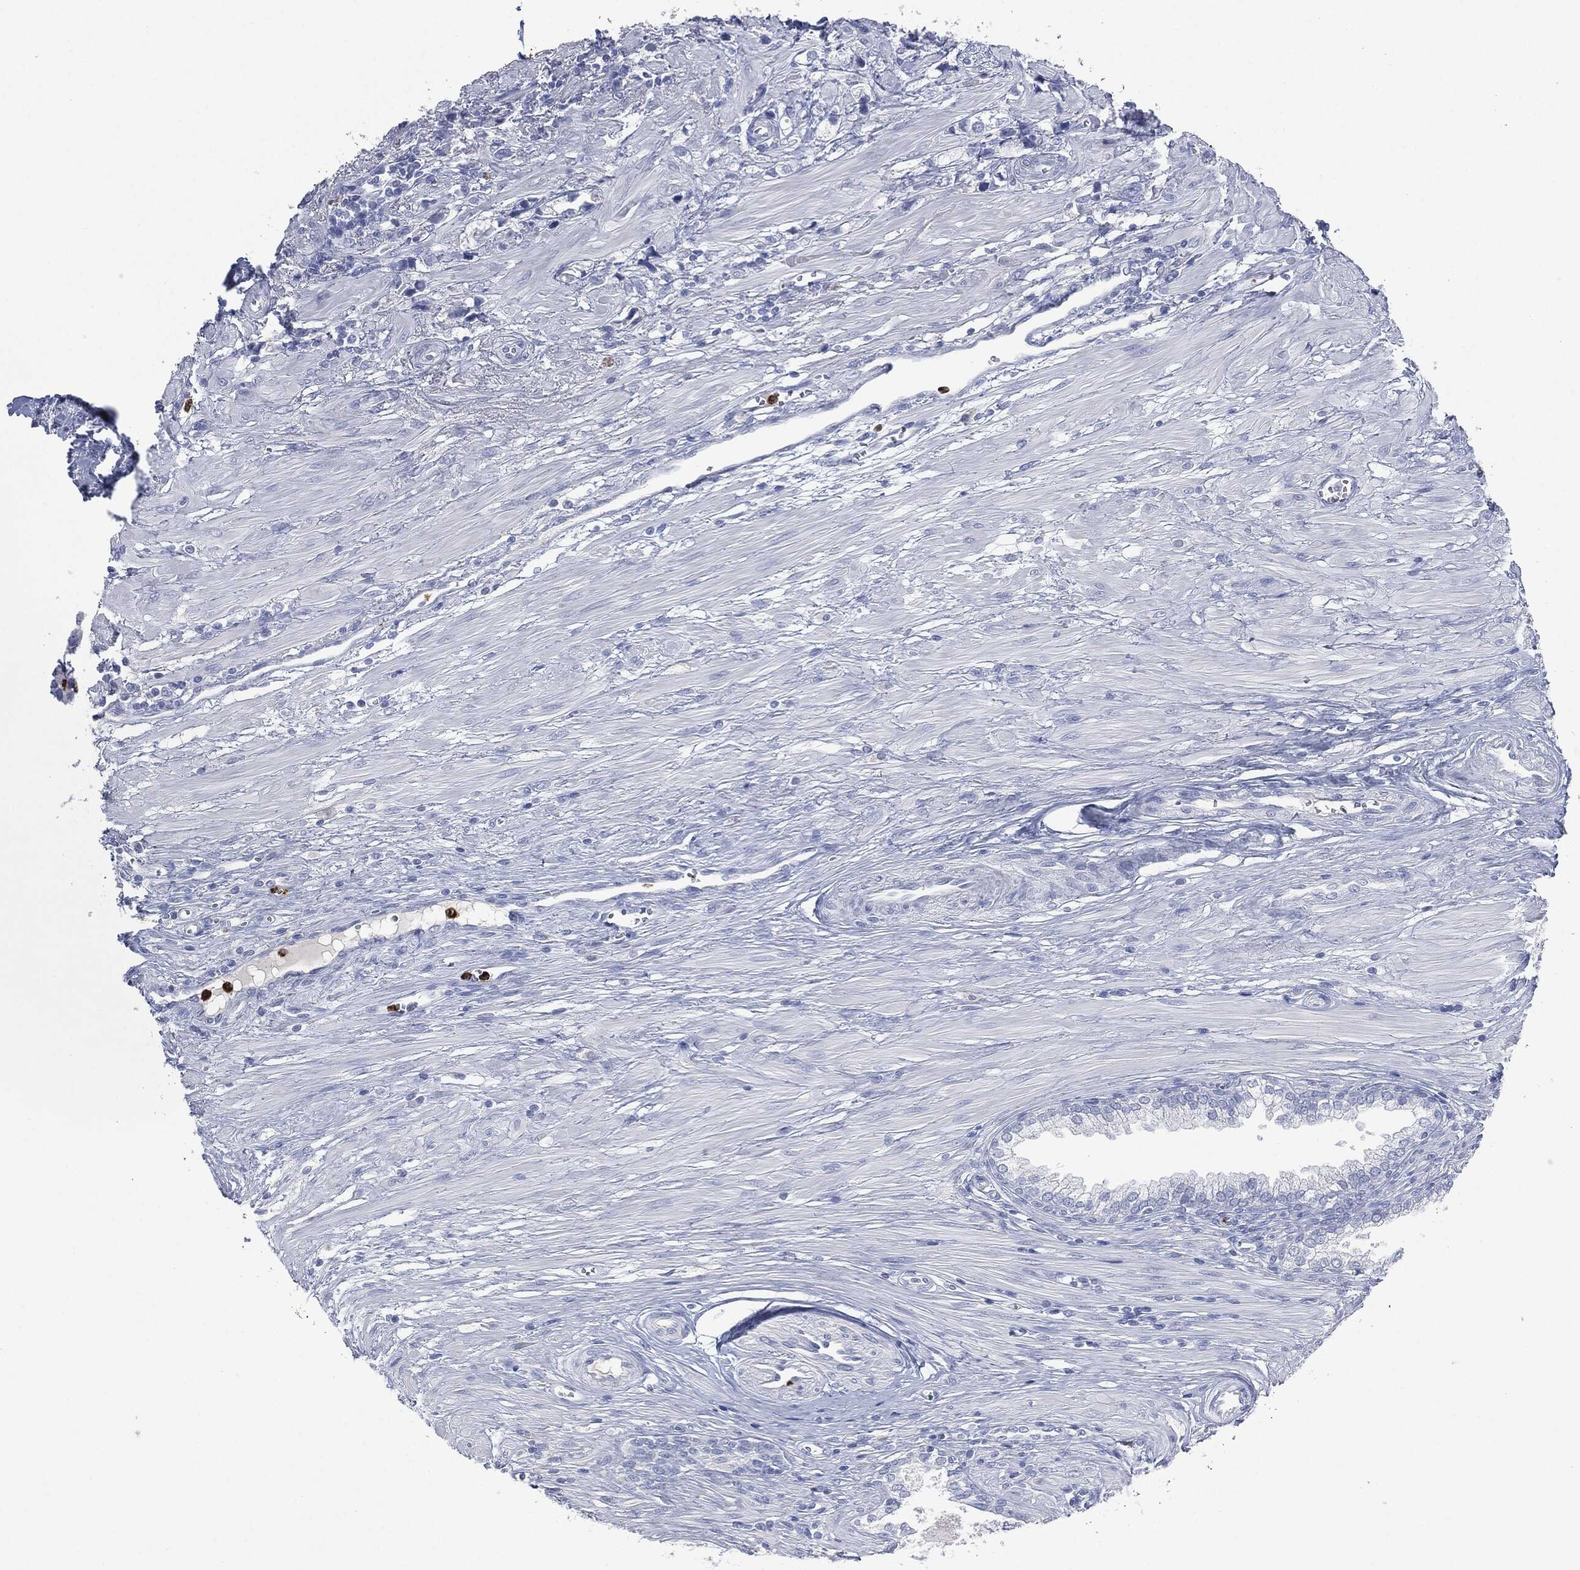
{"staining": {"intensity": "negative", "quantity": "none", "location": "none"}, "tissue": "prostate cancer", "cell_type": "Tumor cells", "image_type": "cancer", "snomed": [{"axis": "morphology", "description": "Adenocarcinoma, NOS"}, {"axis": "topography", "description": "Prostate and seminal vesicle, NOS"}, {"axis": "topography", "description": "Prostate"}], "caption": "Human adenocarcinoma (prostate) stained for a protein using IHC reveals no staining in tumor cells.", "gene": "CEACAM8", "patient": {"sex": "male", "age": 79}}